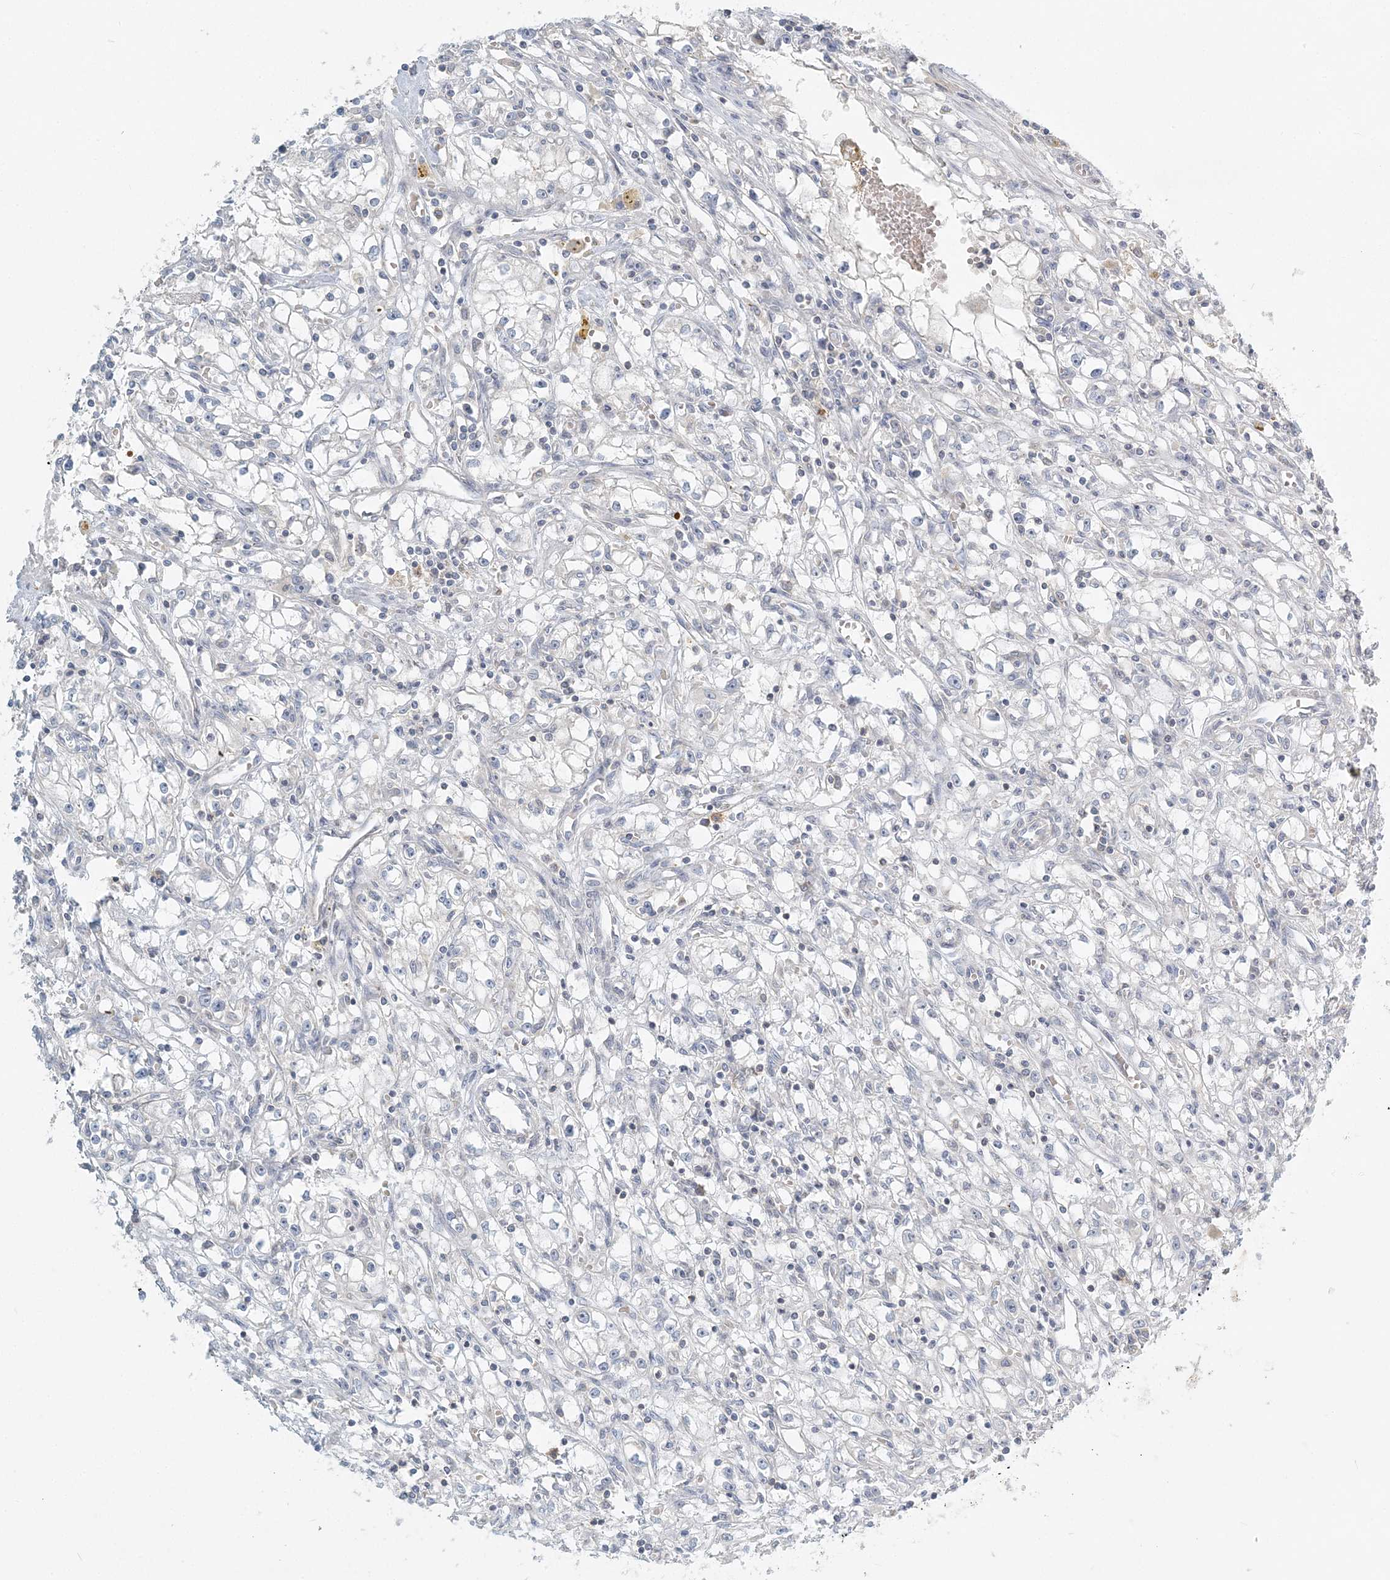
{"staining": {"intensity": "negative", "quantity": "none", "location": "none"}, "tissue": "renal cancer", "cell_type": "Tumor cells", "image_type": "cancer", "snomed": [{"axis": "morphology", "description": "Adenocarcinoma, NOS"}, {"axis": "topography", "description": "Kidney"}], "caption": "Immunohistochemical staining of human adenocarcinoma (renal) shows no significant staining in tumor cells.", "gene": "NAA11", "patient": {"sex": "male", "age": 56}}